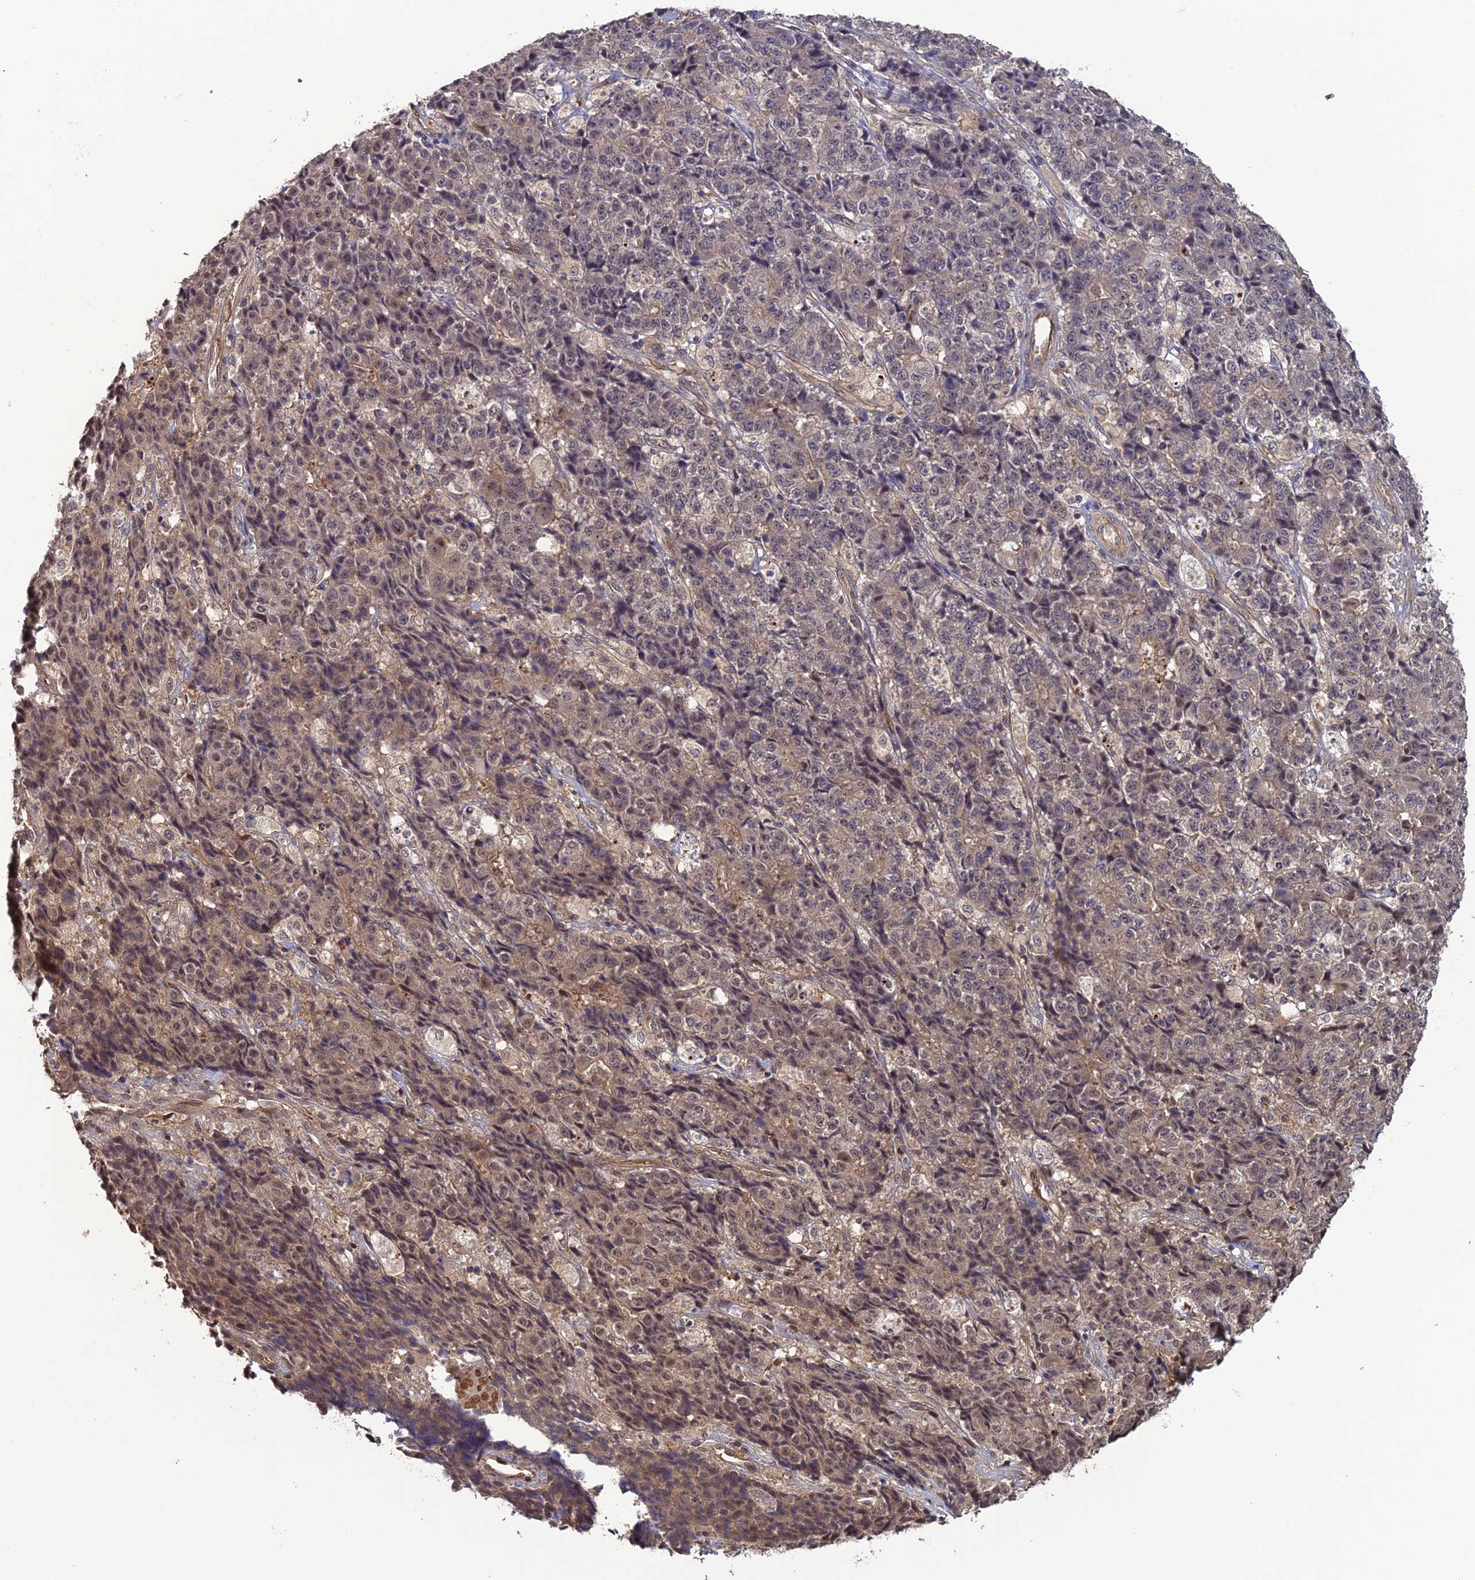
{"staining": {"intensity": "negative", "quantity": "none", "location": "none"}, "tissue": "ovarian cancer", "cell_type": "Tumor cells", "image_type": "cancer", "snomed": [{"axis": "morphology", "description": "Carcinoma, endometroid"}, {"axis": "topography", "description": "Ovary"}], "caption": "This image is of ovarian cancer stained with immunohistochemistry (IHC) to label a protein in brown with the nuclei are counter-stained blue. There is no expression in tumor cells. (DAB (3,3'-diaminobenzidine) IHC visualized using brightfield microscopy, high magnification).", "gene": "LIN37", "patient": {"sex": "female", "age": 42}}